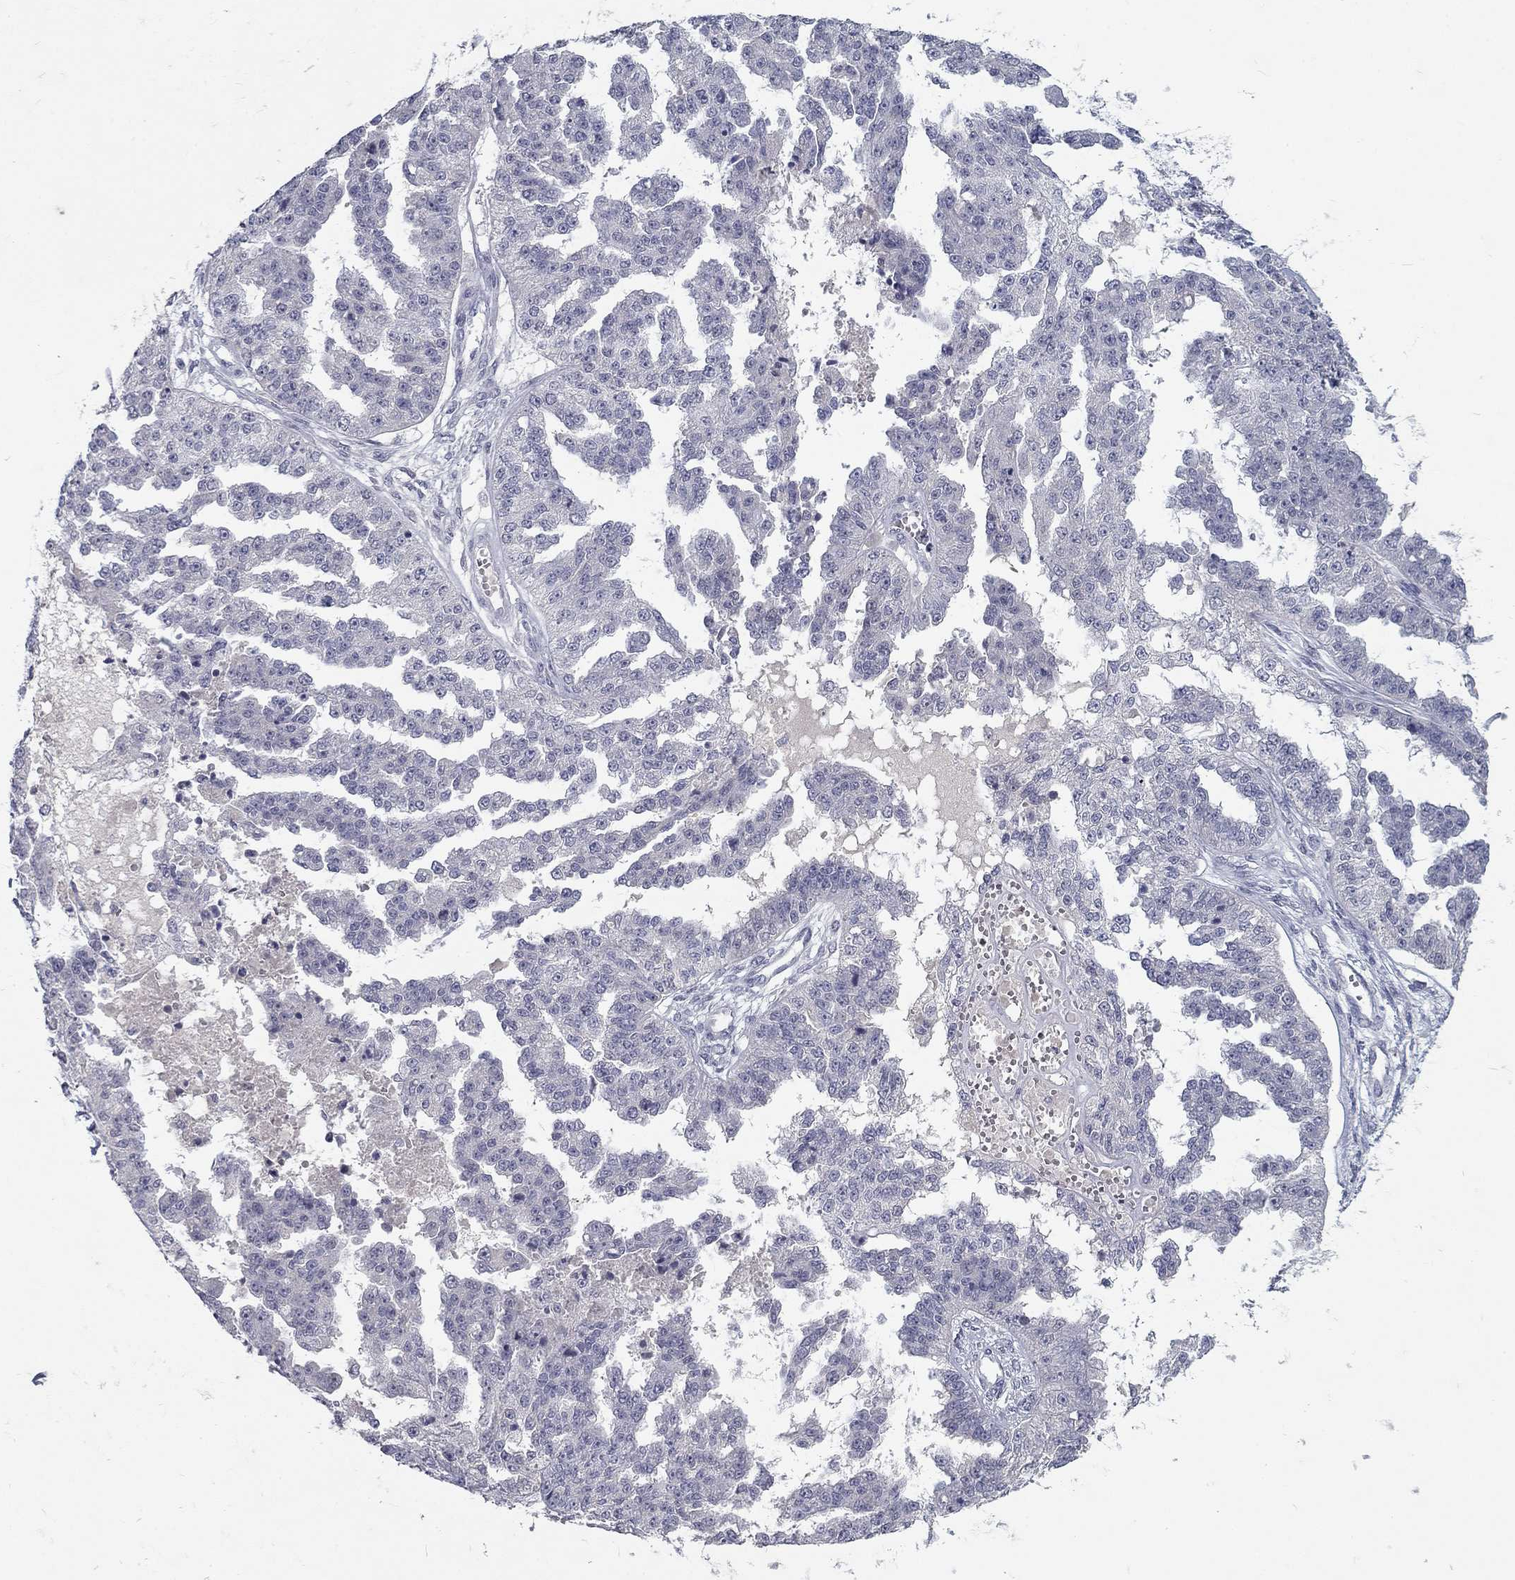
{"staining": {"intensity": "negative", "quantity": "none", "location": "none"}, "tissue": "ovarian cancer", "cell_type": "Tumor cells", "image_type": "cancer", "snomed": [{"axis": "morphology", "description": "Cystadenocarcinoma, serous, NOS"}, {"axis": "topography", "description": "Ovary"}], "caption": "Immunohistochemistry (IHC) photomicrograph of ovarian serous cystadenocarcinoma stained for a protein (brown), which demonstrates no staining in tumor cells.", "gene": "NOS1", "patient": {"sex": "female", "age": 58}}